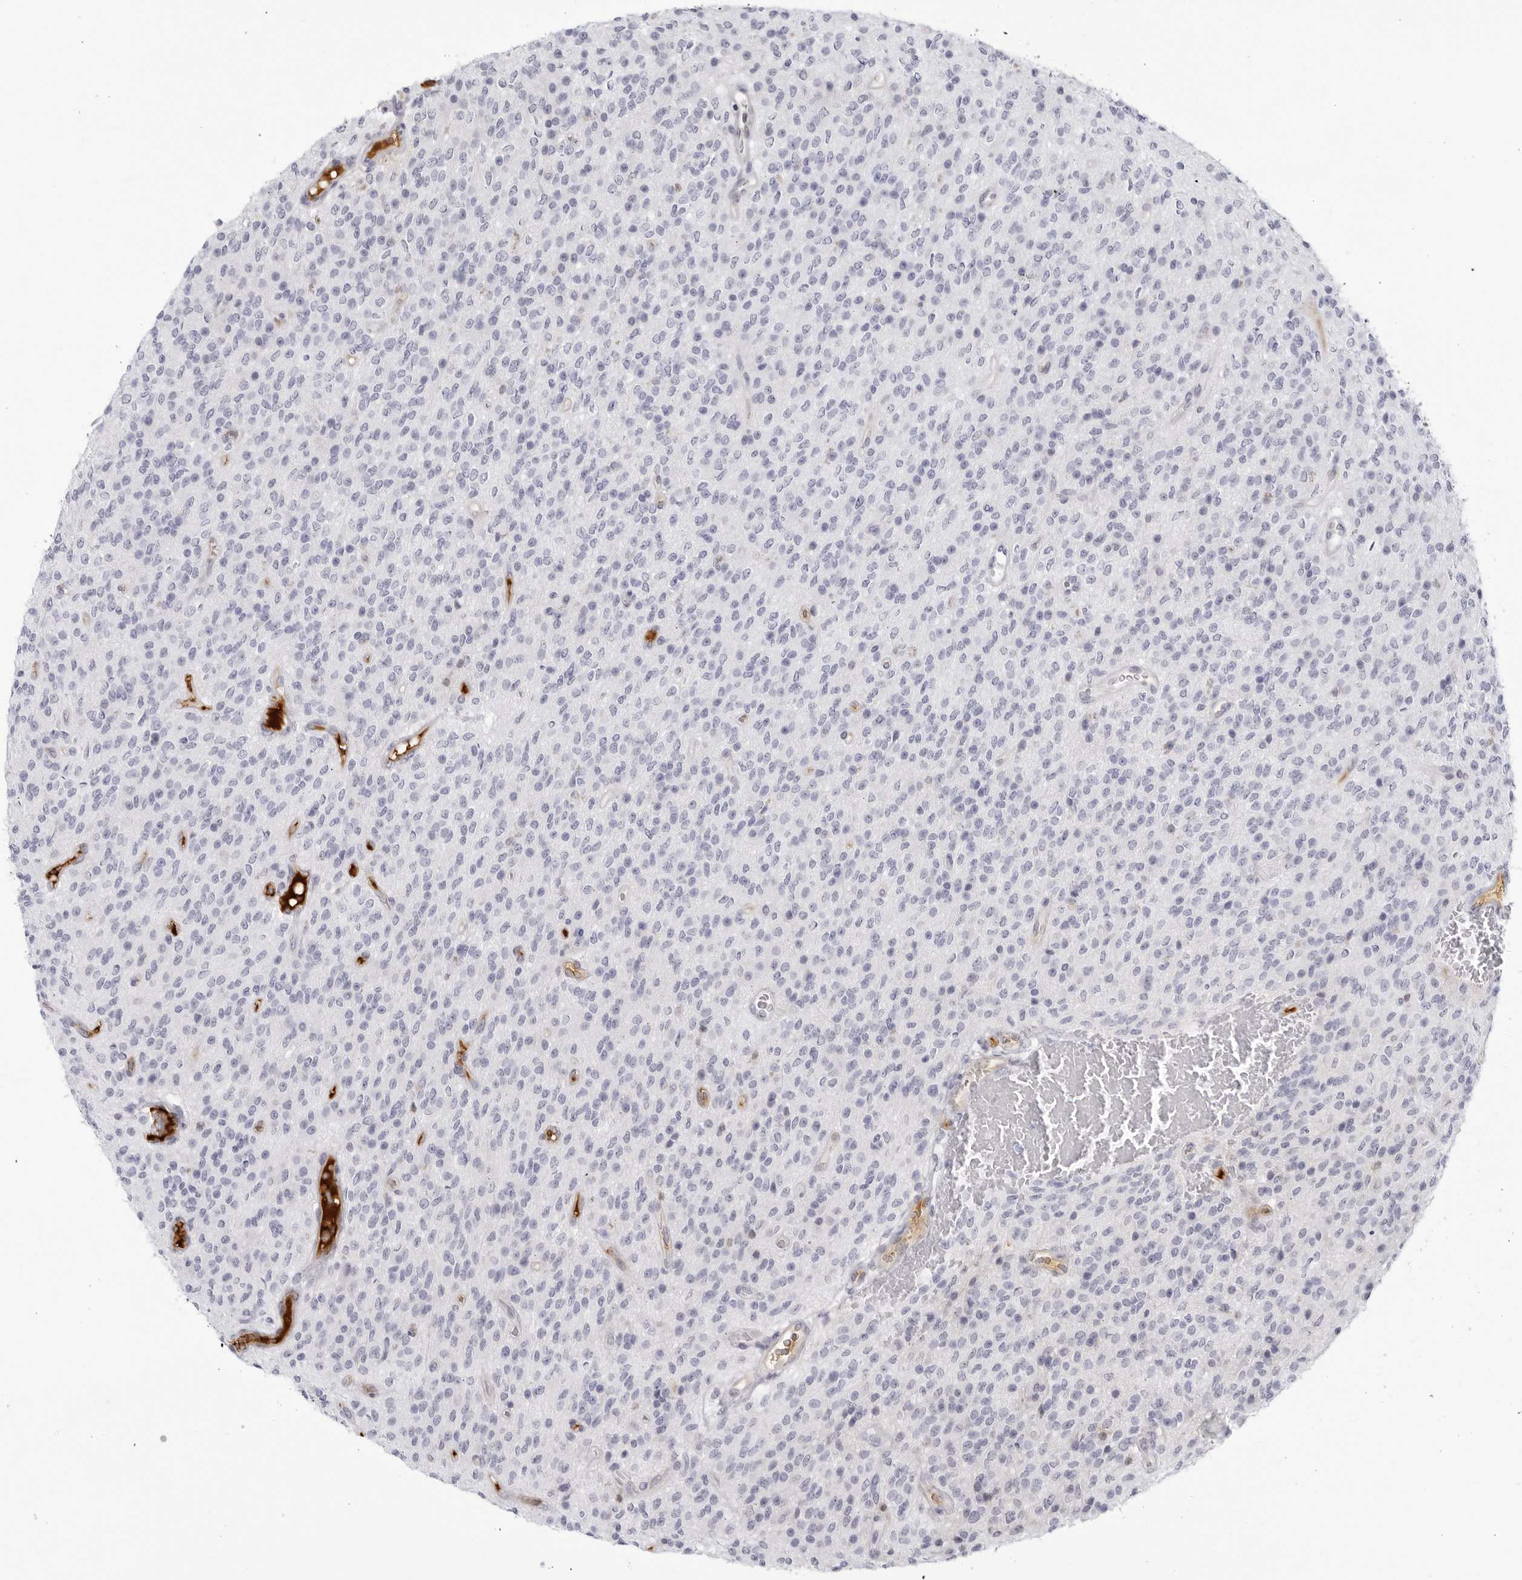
{"staining": {"intensity": "negative", "quantity": "none", "location": "none"}, "tissue": "glioma", "cell_type": "Tumor cells", "image_type": "cancer", "snomed": [{"axis": "morphology", "description": "Glioma, malignant, High grade"}, {"axis": "topography", "description": "Brain"}], "caption": "Immunohistochemistry photomicrograph of glioma stained for a protein (brown), which reveals no staining in tumor cells.", "gene": "CNBD1", "patient": {"sex": "male", "age": 34}}